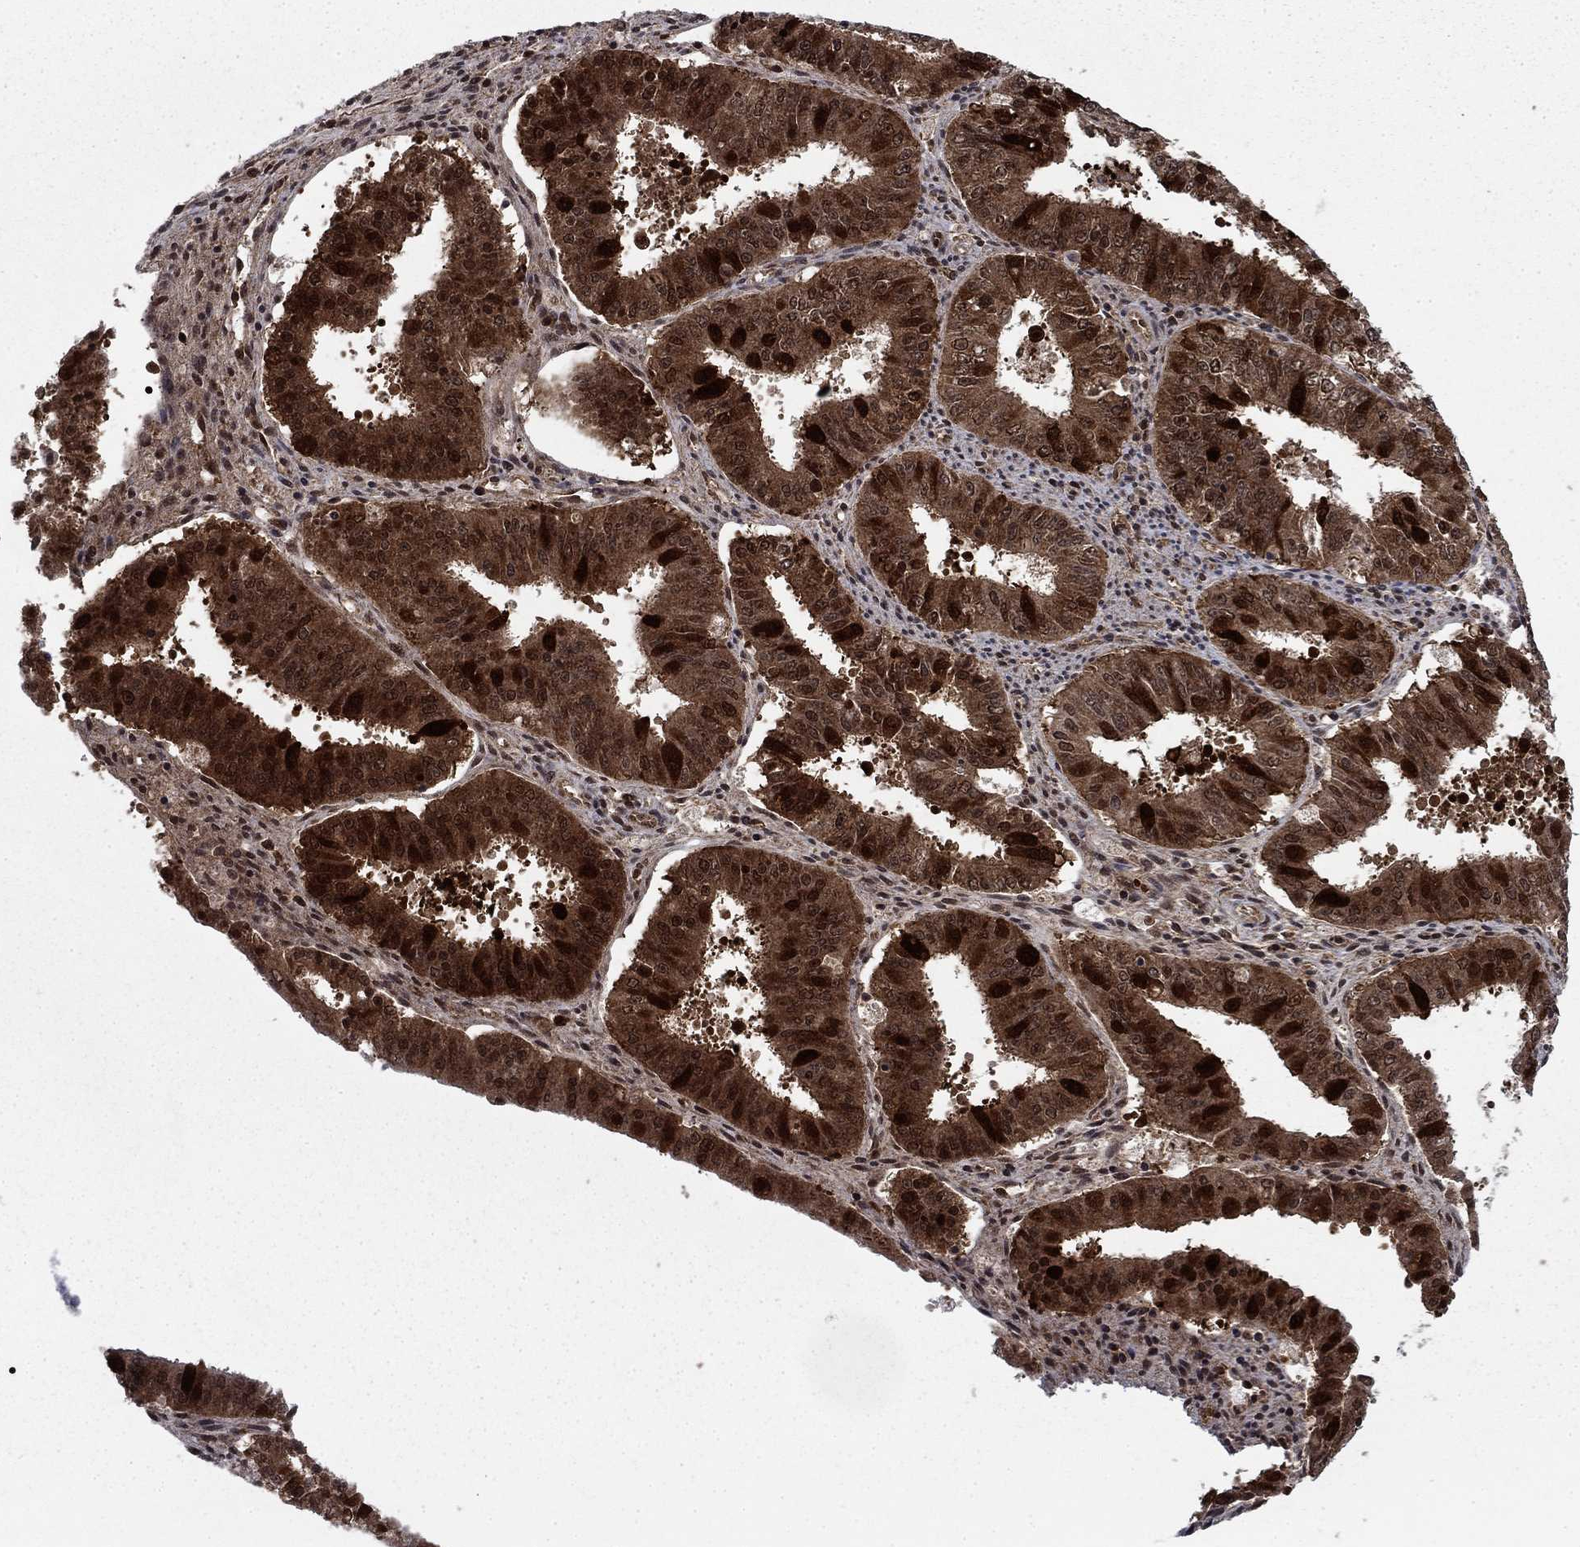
{"staining": {"intensity": "strong", "quantity": ">75%", "location": "cytoplasmic/membranous,nuclear"}, "tissue": "ovarian cancer", "cell_type": "Tumor cells", "image_type": "cancer", "snomed": [{"axis": "morphology", "description": "Carcinoma, endometroid"}, {"axis": "topography", "description": "Ovary"}], "caption": "Protein staining of ovarian endometroid carcinoma tissue exhibits strong cytoplasmic/membranous and nuclear staining in about >75% of tumor cells.", "gene": "DNAJA1", "patient": {"sex": "female", "age": 42}}